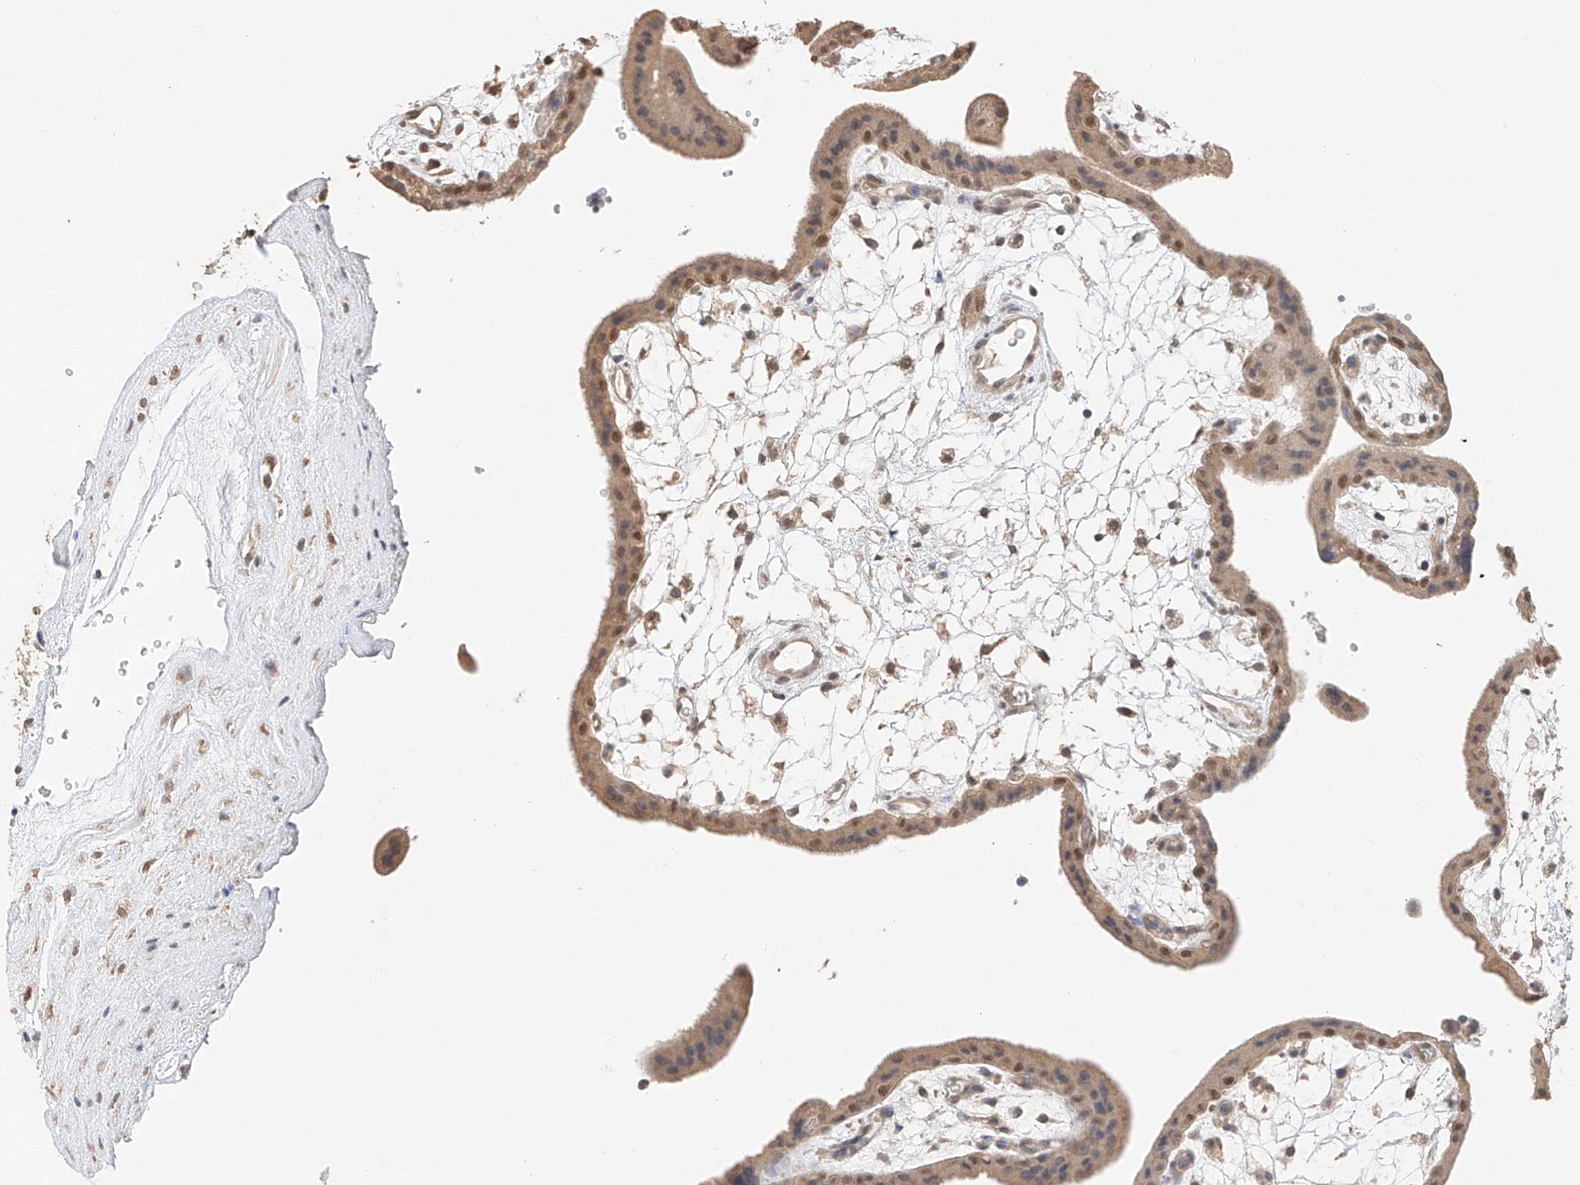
{"staining": {"intensity": "moderate", "quantity": "25%-75%", "location": "cytoplasmic/membranous,nuclear"}, "tissue": "placenta", "cell_type": "Trophoblastic cells", "image_type": "normal", "snomed": [{"axis": "morphology", "description": "Normal tissue, NOS"}, {"axis": "topography", "description": "Placenta"}], "caption": "Placenta stained with IHC displays moderate cytoplasmic/membranous,nuclear staining in about 25%-75% of trophoblastic cells.", "gene": "IL22RA2", "patient": {"sex": "female", "age": 18}}